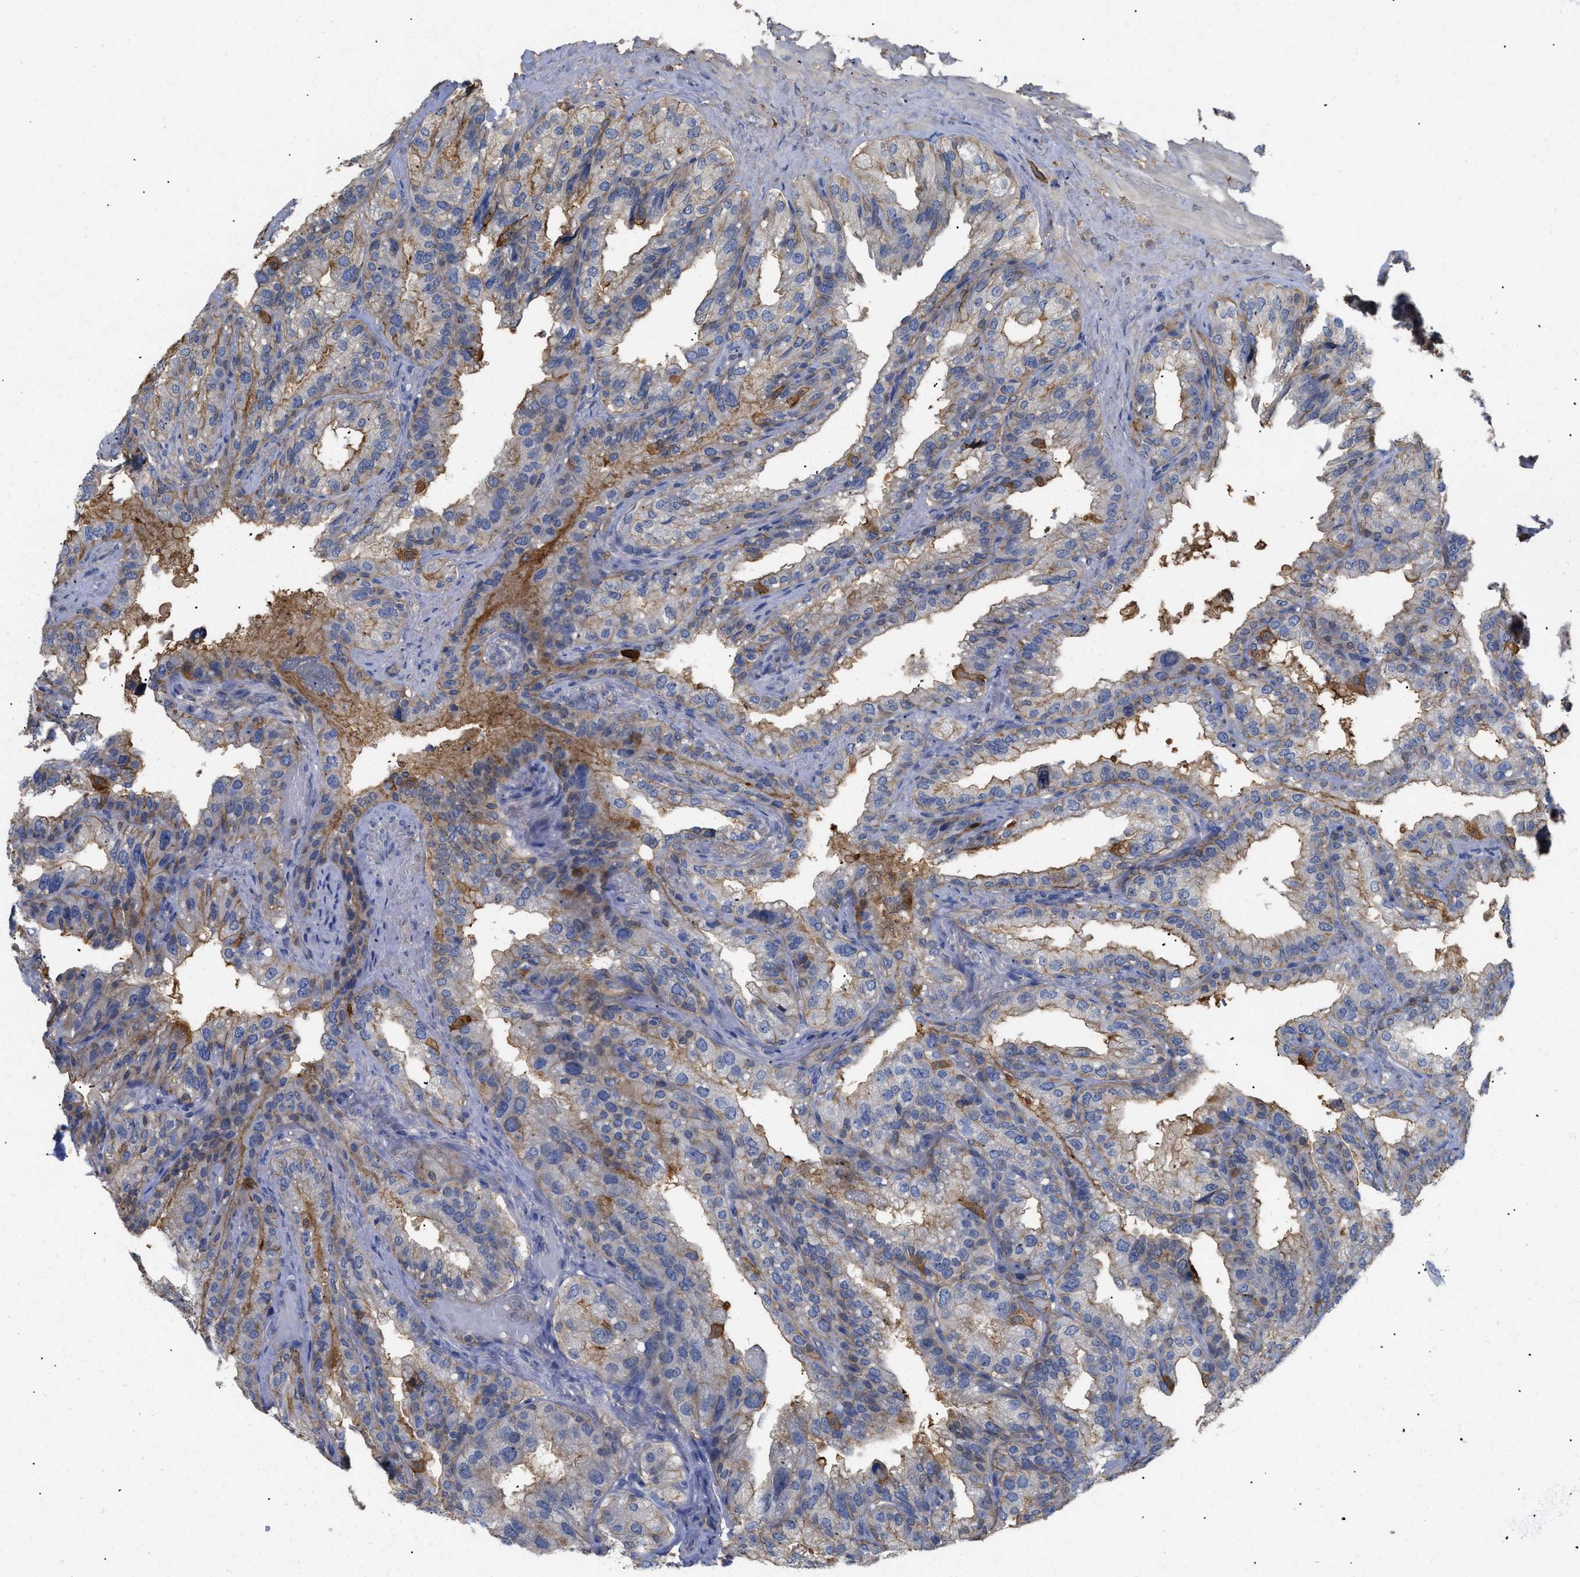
{"staining": {"intensity": "moderate", "quantity": "<25%", "location": "cytoplasmic/membranous"}, "tissue": "seminal vesicle", "cell_type": "Glandular cells", "image_type": "normal", "snomed": [{"axis": "morphology", "description": "Normal tissue, NOS"}, {"axis": "topography", "description": "Seminal veicle"}], "caption": "Immunohistochemical staining of unremarkable human seminal vesicle displays <25% levels of moderate cytoplasmic/membranous protein staining in about <25% of glandular cells.", "gene": "ANXA4", "patient": {"sex": "male", "age": 68}}